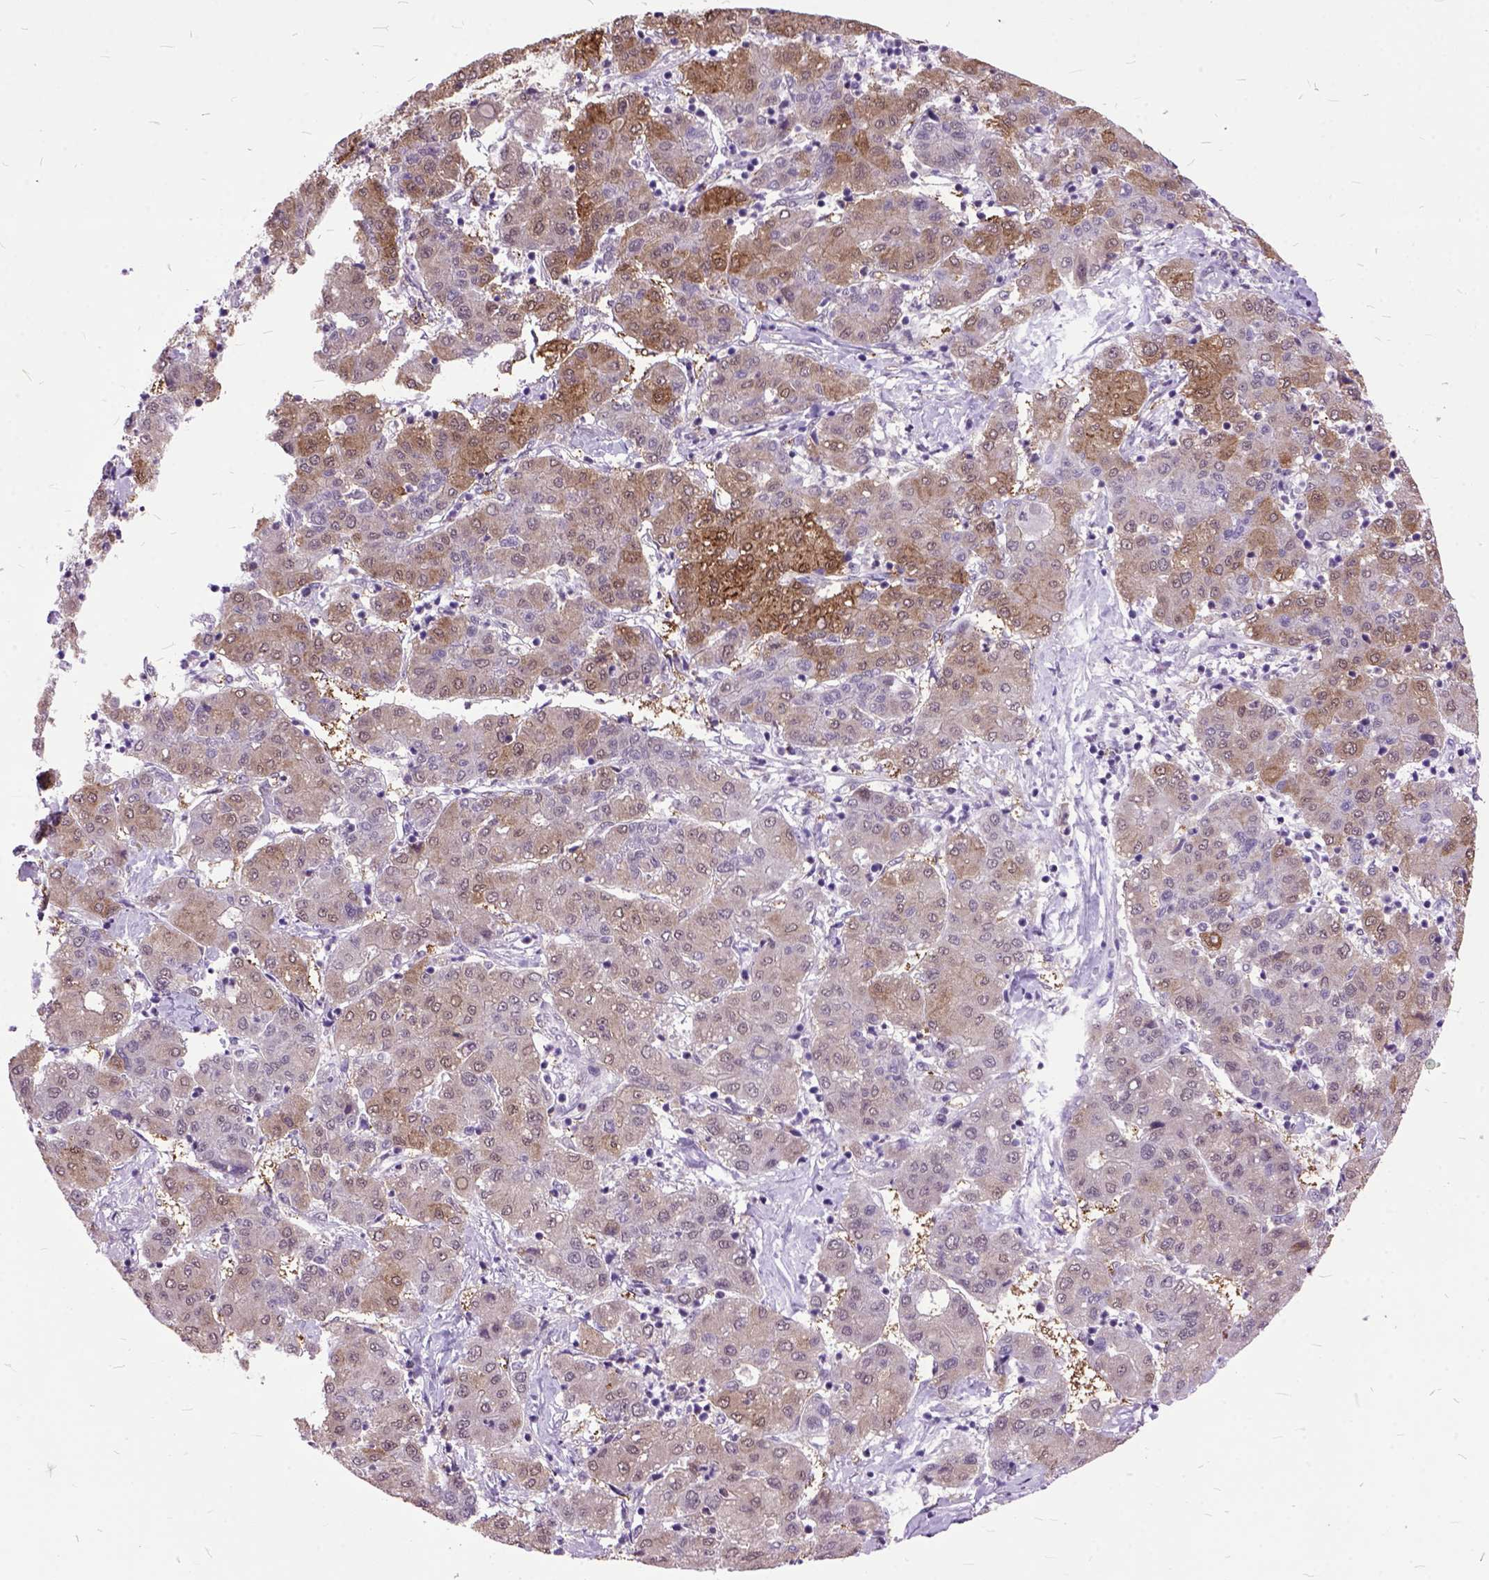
{"staining": {"intensity": "moderate", "quantity": "25%-75%", "location": "cytoplasmic/membranous"}, "tissue": "liver cancer", "cell_type": "Tumor cells", "image_type": "cancer", "snomed": [{"axis": "morphology", "description": "Carcinoma, Hepatocellular, NOS"}, {"axis": "topography", "description": "Liver"}], "caption": "An IHC histopathology image of neoplastic tissue is shown. Protein staining in brown shows moderate cytoplasmic/membranous positivity in liver hepatocellular carcinoma within tumor cells.", "gene": "ORC5", "patient": {"sex": "male", "age": 65}}